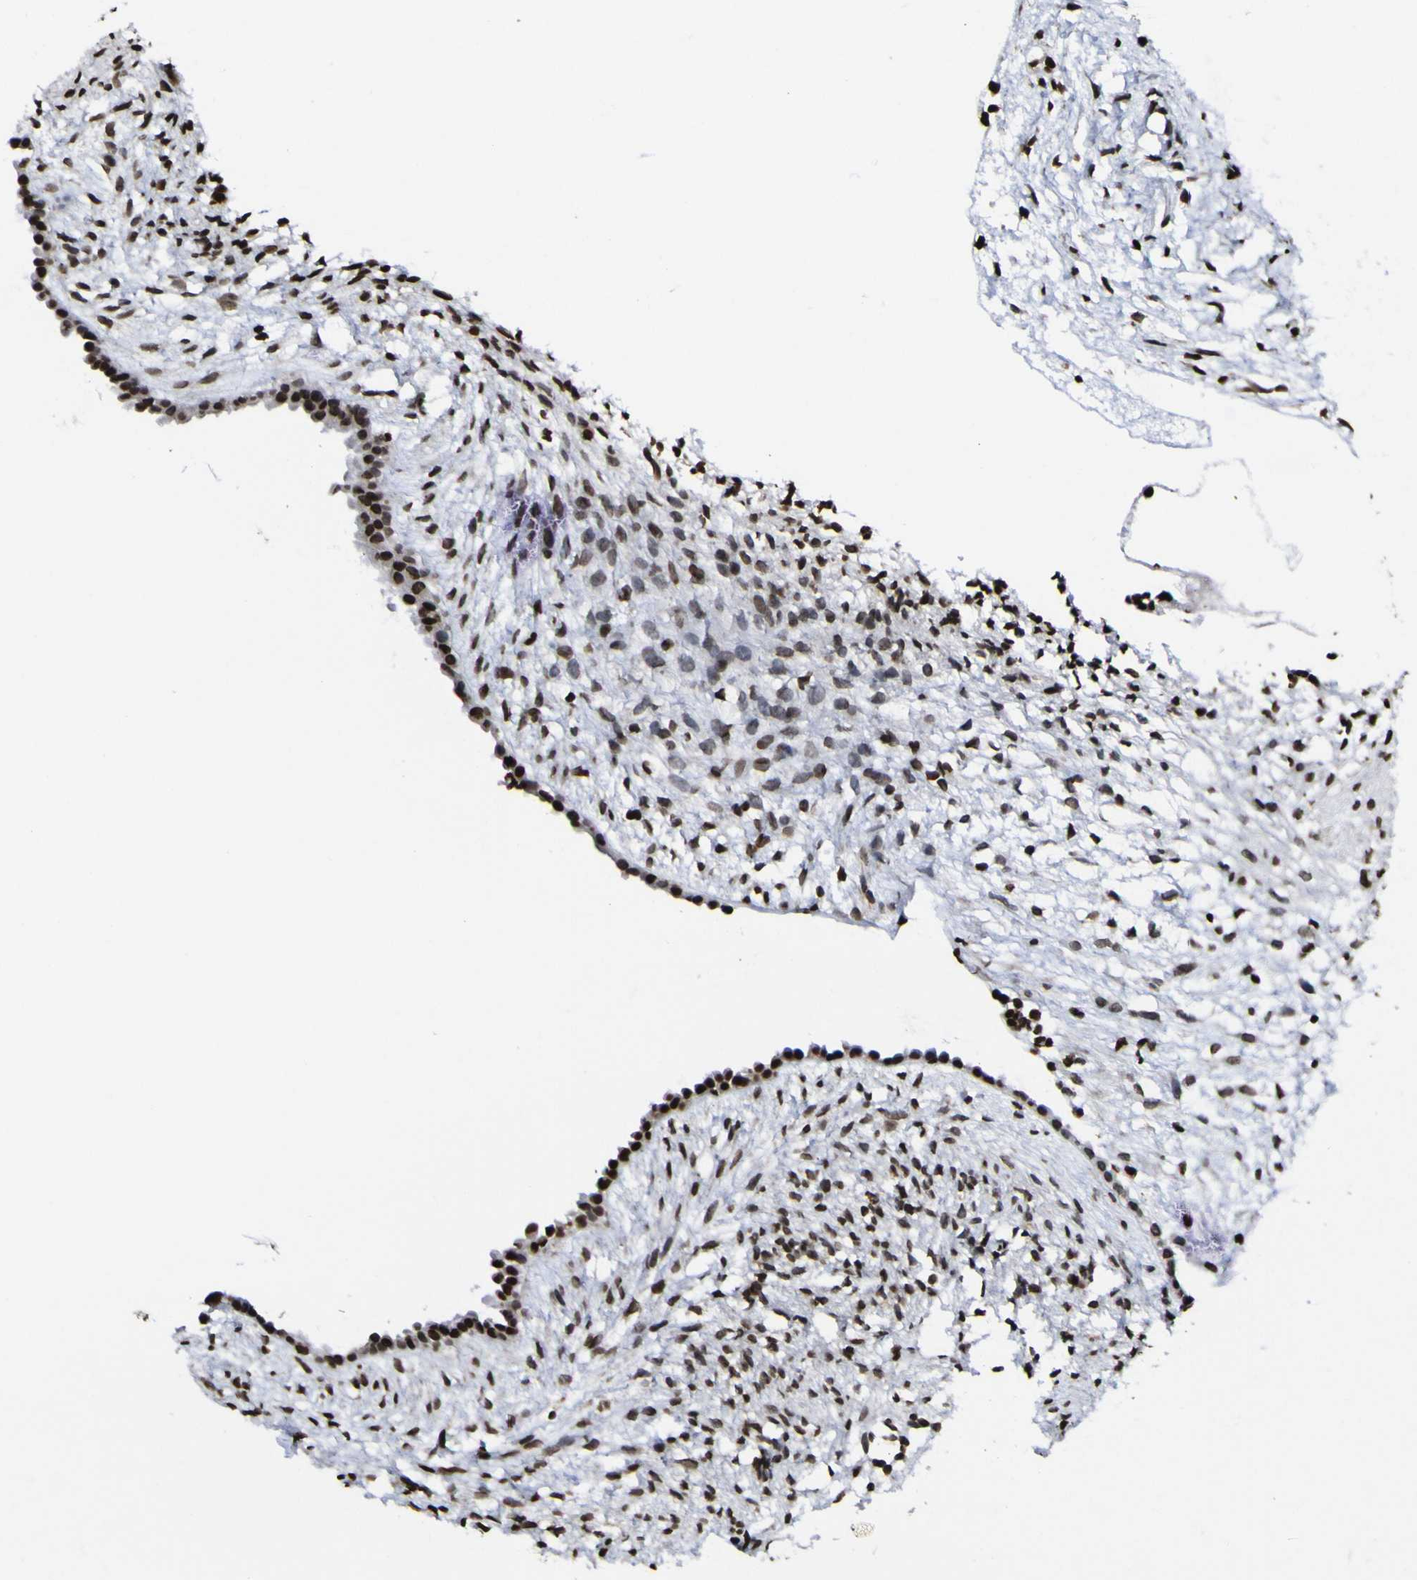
{"staining": {"intensity": "strong", "quantity": "25%-75%", "location": "nuclear"}, "tissue": "ovary", "cell_type": "Ovarian stroma cells", "image_type": "normal", "snomed": [{"axis": "morphology", "description": "Normal tissue, NOS"}, {"axis": "morphology", "description": "Cyst, NOS"}, {"axis": "topography", "description": "Ovary"}], "caption": "IHC of benign ovary shows high levels of strong nuclear staining in about 25%-75% of ovarian stroma cells.", "gene": "PIAS1", "patient": {"sex": "female", "age": 18}}